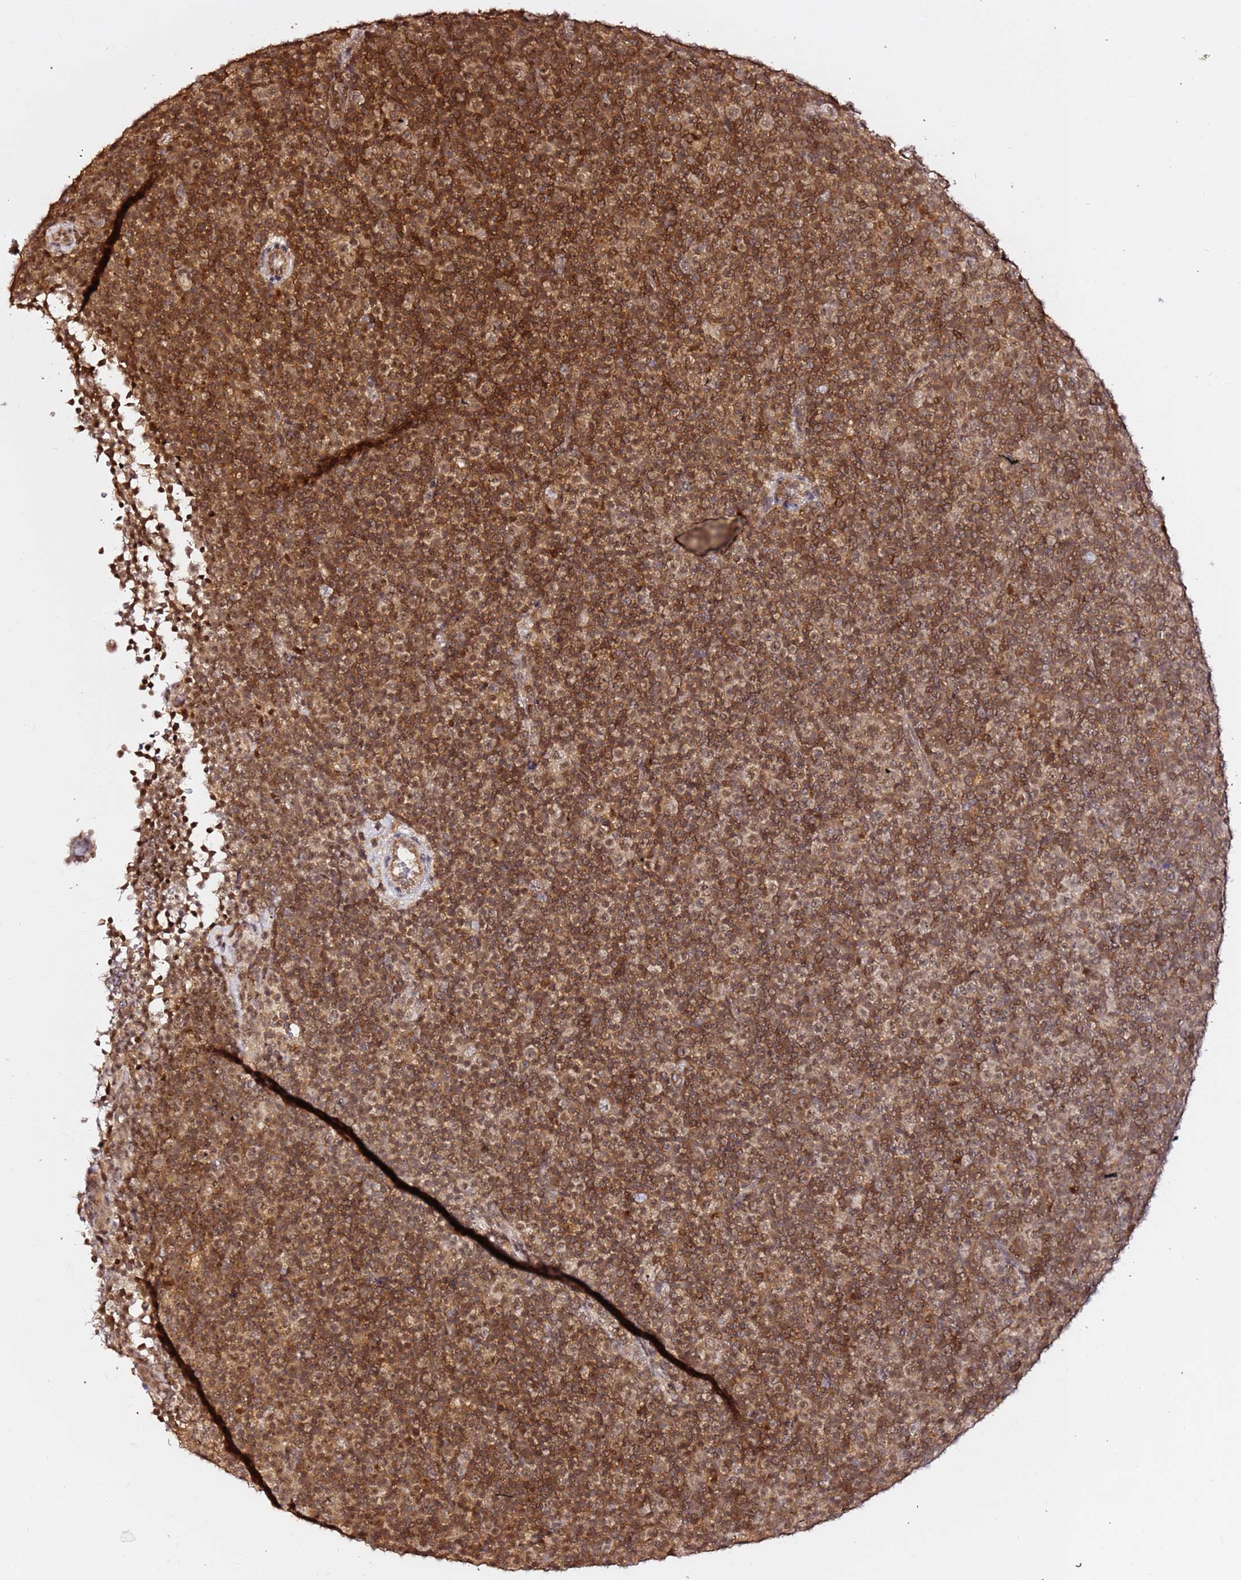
{"staining": {"intensity": "moderate", "quantity": ">75%", "location": "cytoplasmic/membranous,nuclear"}, "tissue": "lymphoma", "cell_type": "Tumor cells", "image_type": "cancer", "snomed": [{"axis": "morphology", "description": "Malignant lymphoma, non-Hodgkin's type, Low grade"}, {"axis": "topography", "description": "Lymph node"}], "caption": "DAB (3,3'-diaminobenzidine) immunohistochemical staining of human low-grade malignant lymphoma, non-Hodgkin's type reveals moderate cytoplasmic/membranous and nuclear protein staining in about >75% of tumor cells.", "gene": "OR5V1", "patient": {"sex": "female", "age": 67}}